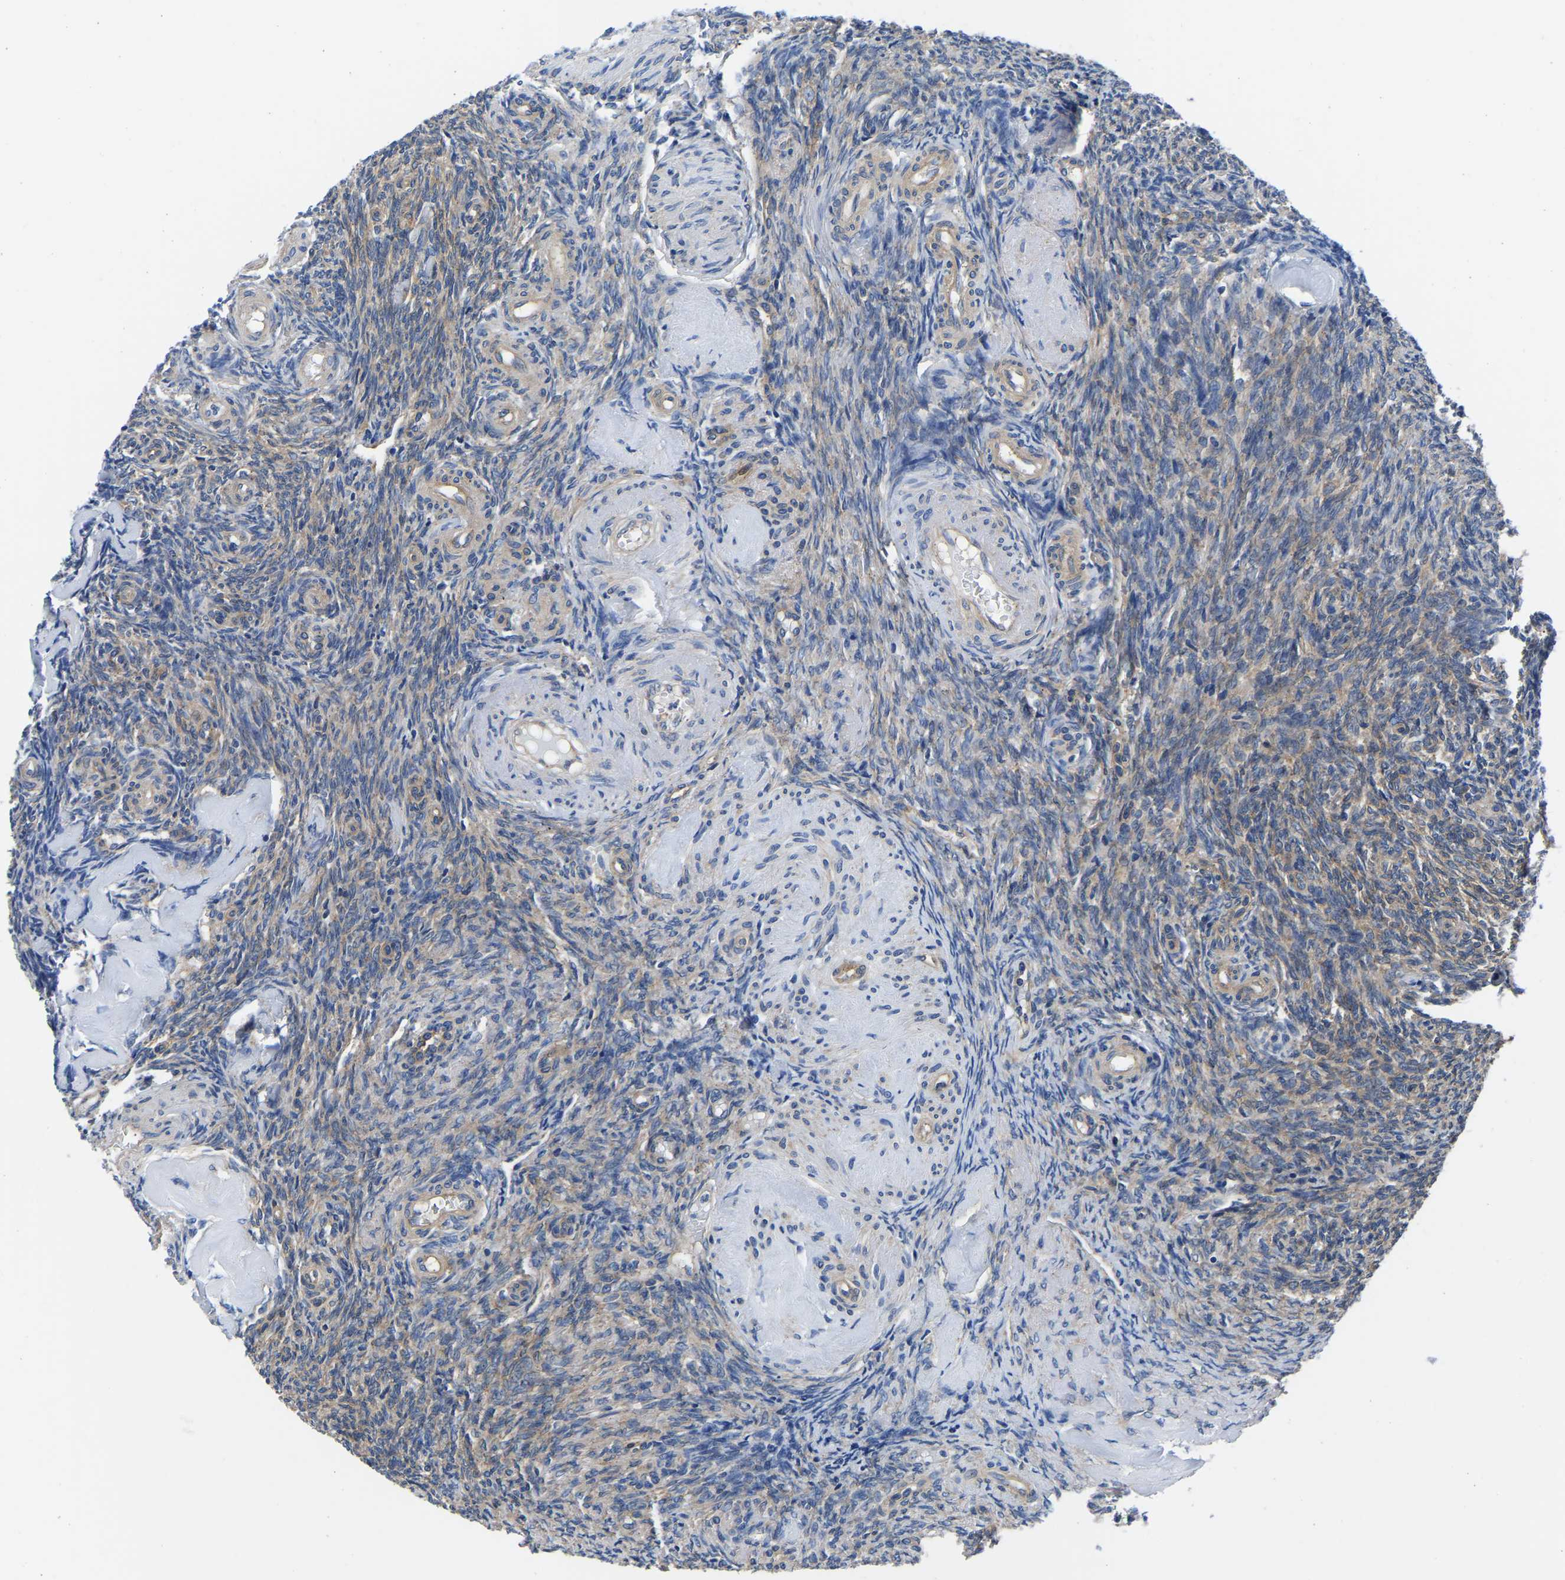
{"staining": {"intensity": "weak", "quantity": ">75%", "location": "cytoplasmic/membranous"}, "tissue": "ovary", "cell_type": "Ovarian stroma cells", "image_type": "normal", "snomed": [{"axis": "morphology", "description": "Normal tissue, NOS"}, {"axis": "topography", "description": "Ovary"}], "caption": "IHC micrograph of benign human ovary stained for a protein (brown), which reveals low levels of weak cytoplasmic/membranous expression in approximately >75% of ovarian stroma cells.", "gene": "TFG", "patient": {"sex": "female", "age": 41}}